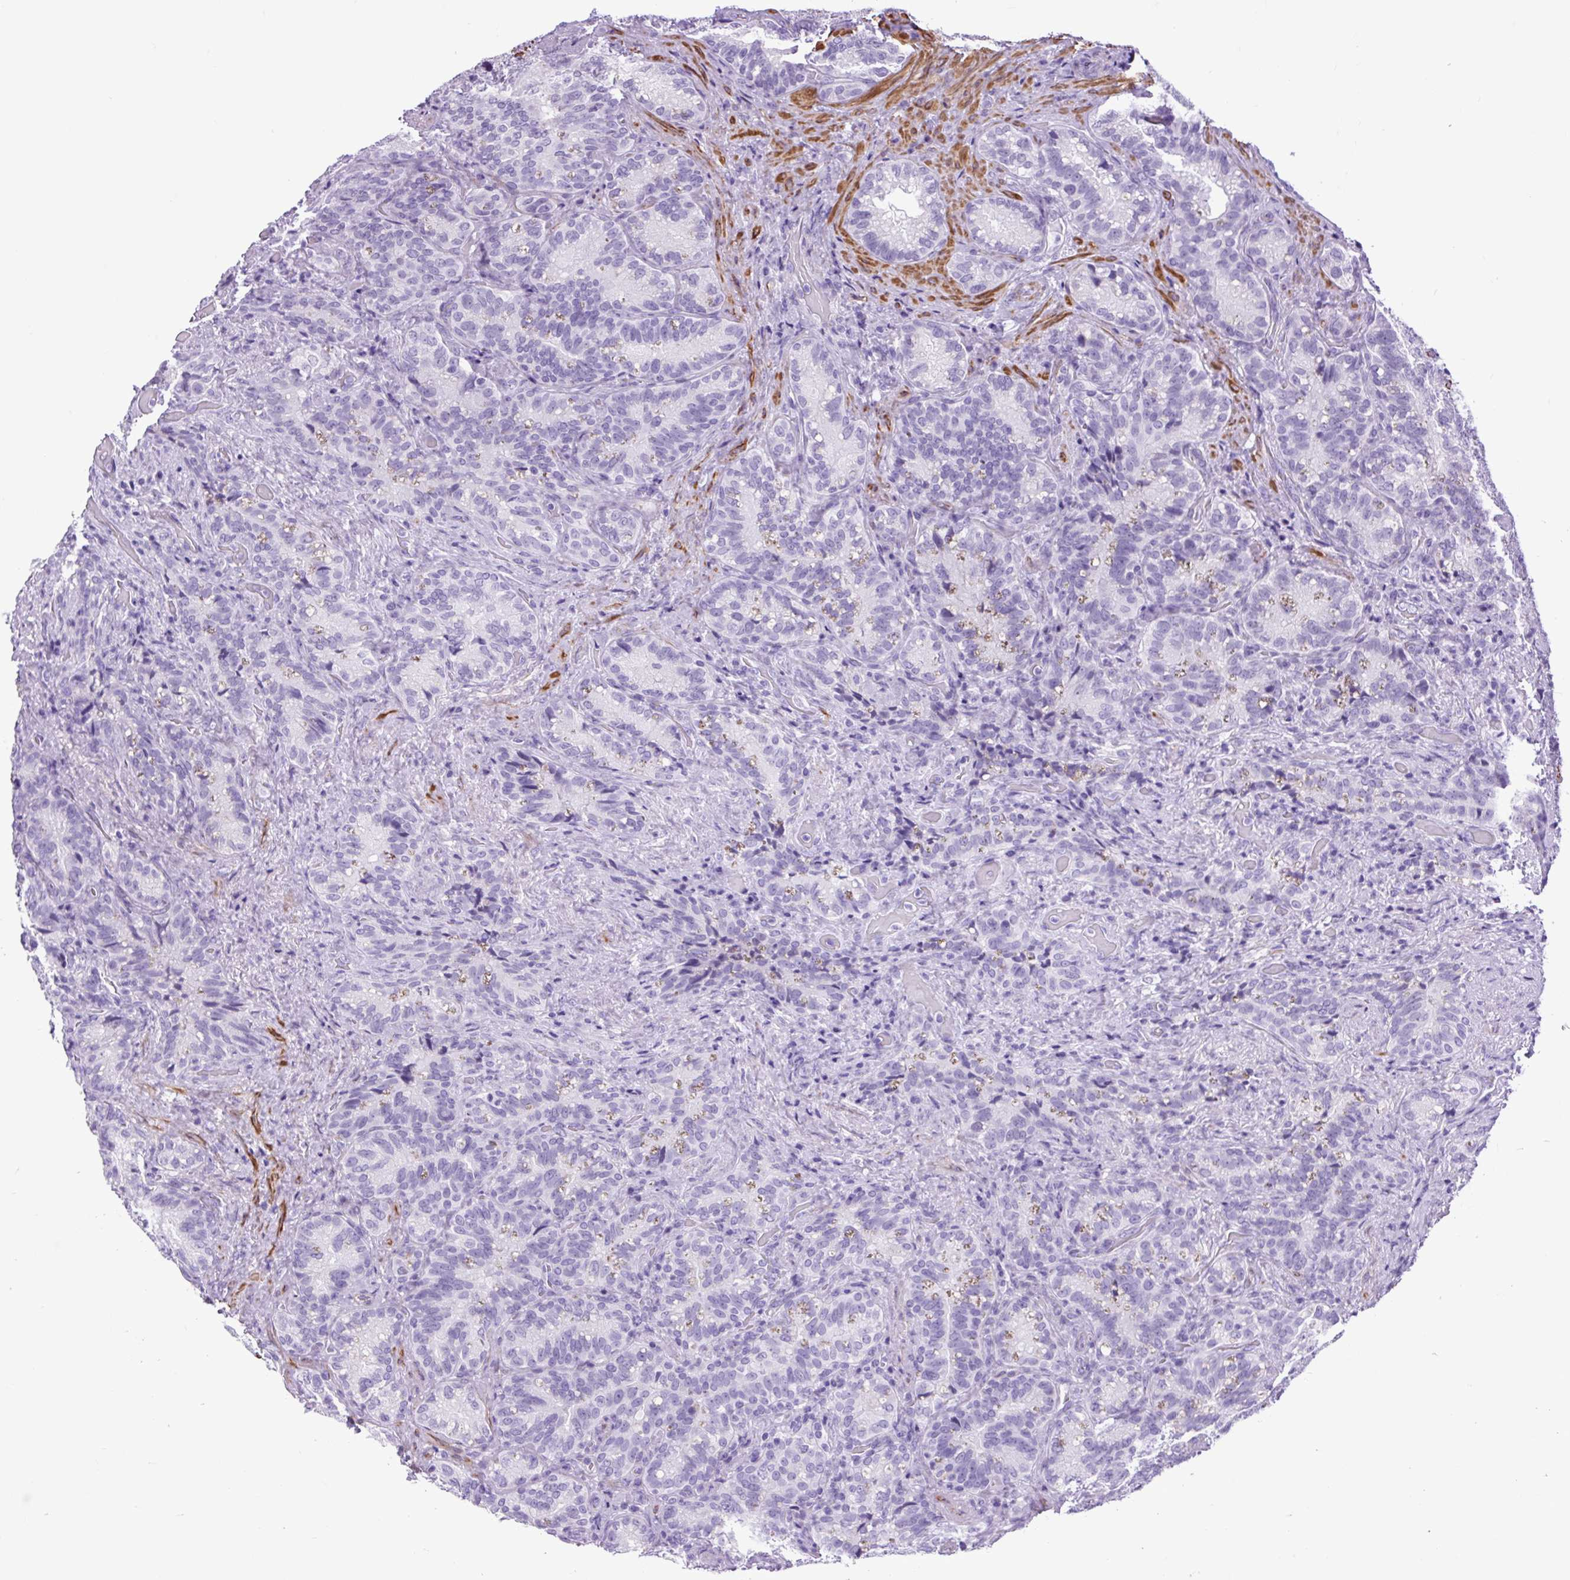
{"staining": {"intensity": "negative", "quantity": "none", "location": "none"}, "tissue": "seminal vesicle", "cell_type": "Glandular cells", "image_type": "normal", "snomed": [{"axis": "morphology", "description": "Normal tissue, NOS"}, {"axis": "topography", "description": "Seminal veicle"}], "caption": "Immunohistochemical staining of normal seminal vesicle demonstrates no significant expression in glandular cells. The staining was performed using DAB (3,3'-diaminobenzidine) to visualize the protein expression in brown, while the nuclei were stained in blue with hematoxylin (Magnification: 20x).", "gene": "DPP6", "patient": {"sex": "male", "age": 68}}